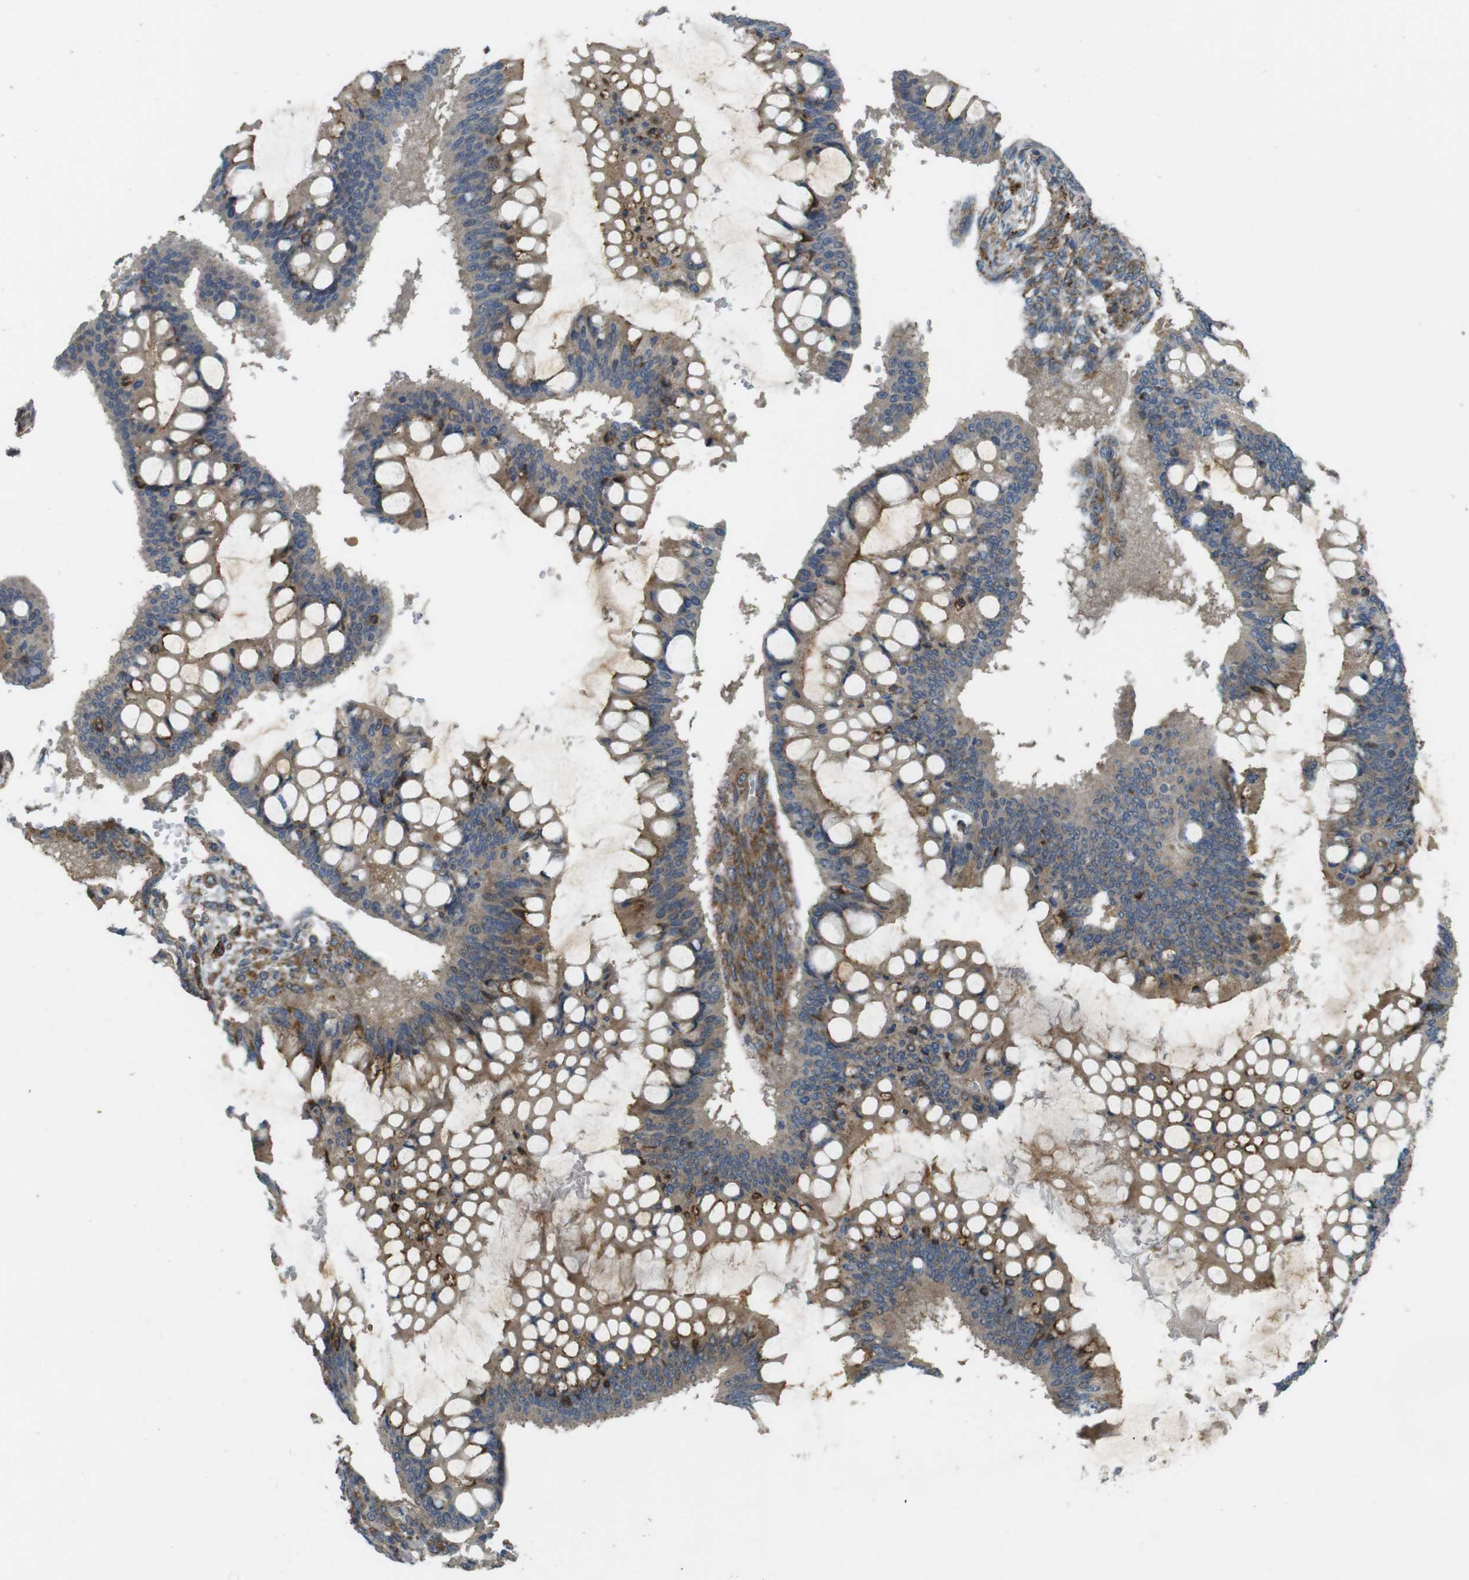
{"staining": {"intensity": "moderate", "quantity": ">75%", "location": "cytoplasmic/membranous"}, "tissue": "ovarian cancer", "cell_type": "Tumor cells", "image_type": "cancer", "snomed": [{"axis": "morphology", "description": "Cystadenocarcinoma, mucinous, NOS"}, {"axis": "topography", "description": "Ovary"}], "caption": "An immunohistochemistry photomicrograph of neoplastic tissue is shown. Protein staining in brown shows moderate cytoplasmic/membranous positivity in ovarian cancer (mucinous cystadenocarcinoma) within tumor cells.", "gene": "ARHGAP24", "patient": {"sex": "female", "age": 73}}